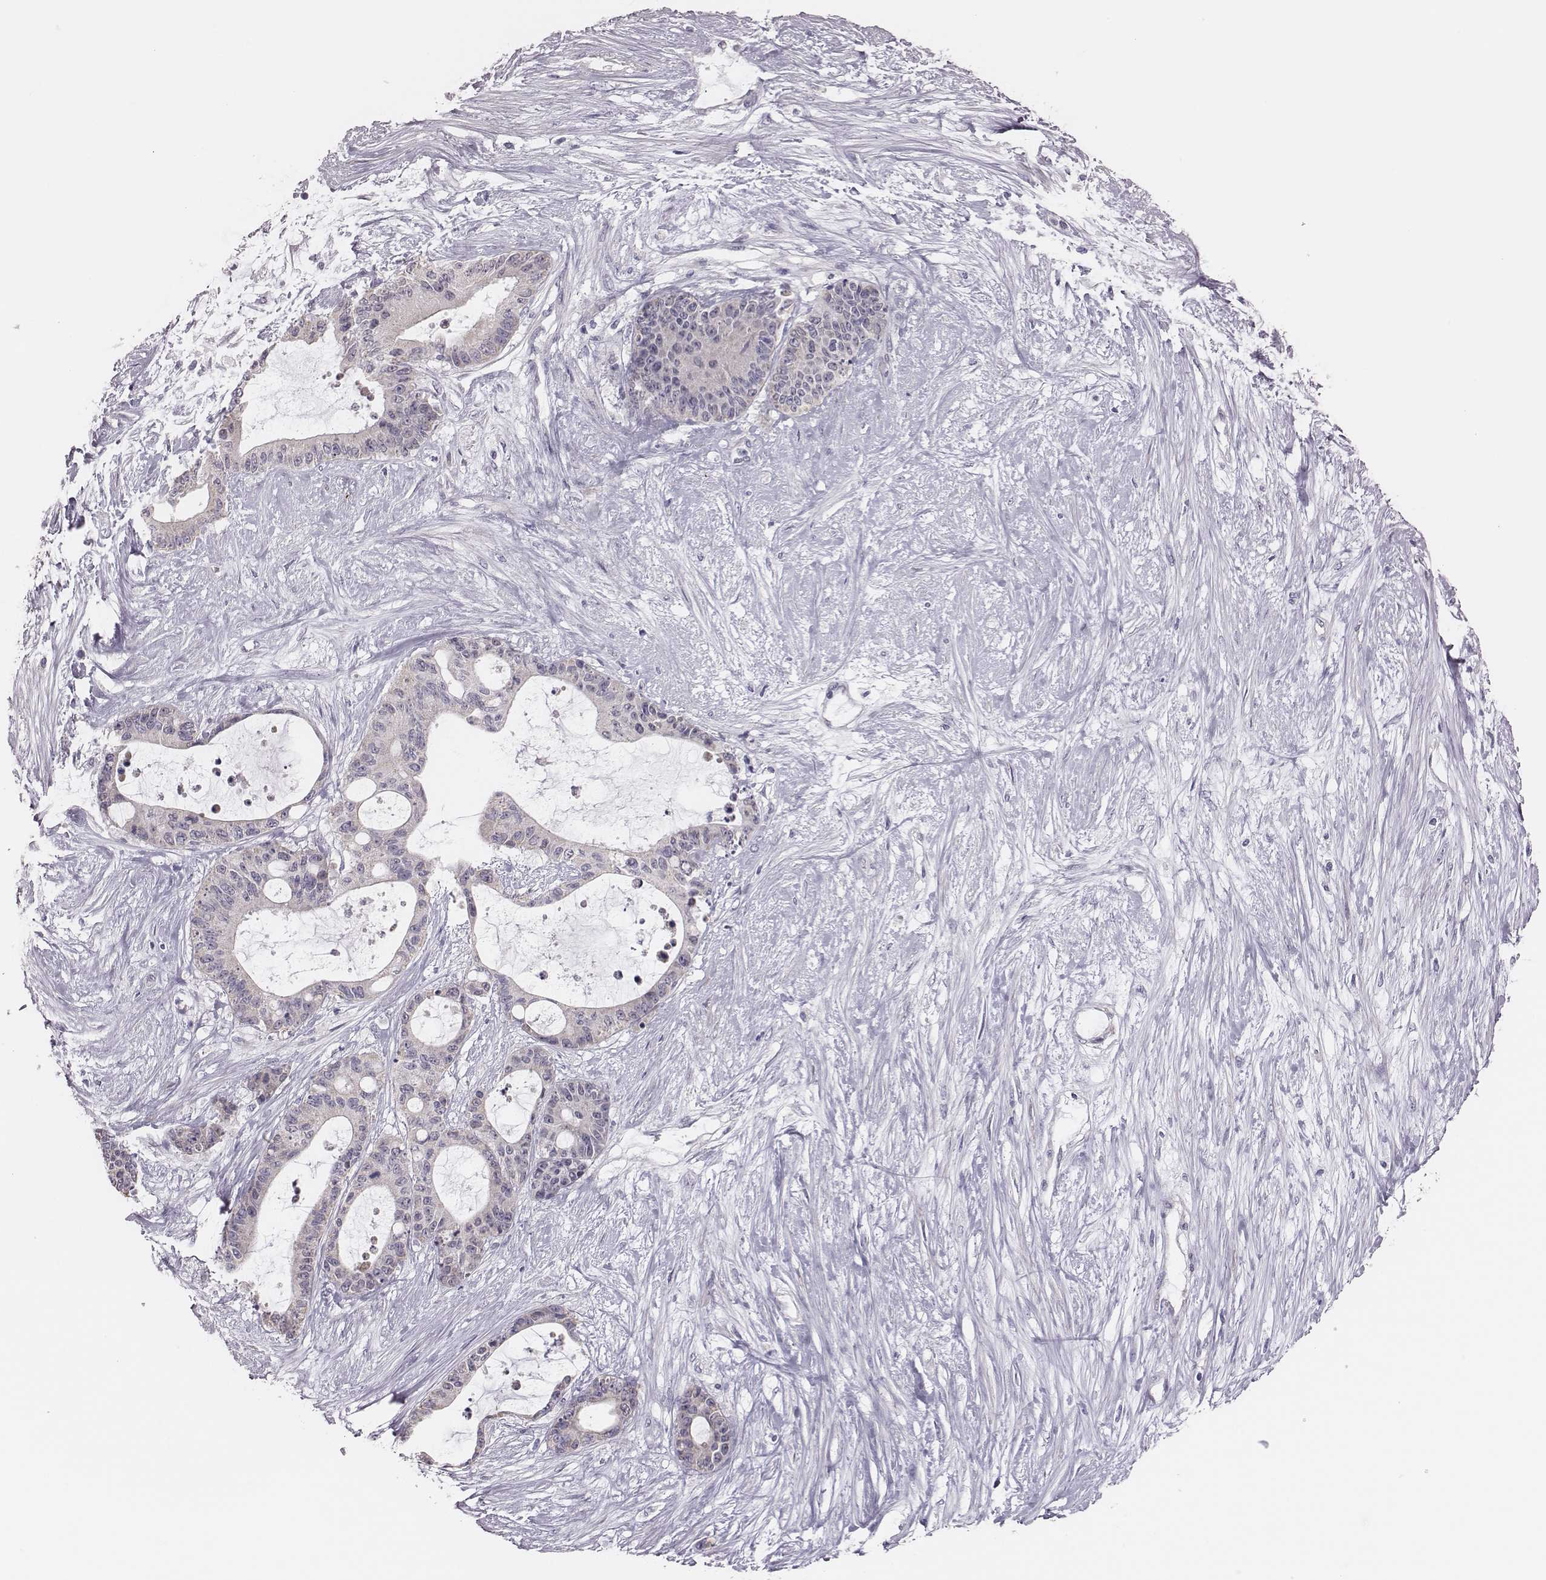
{"staining": {"intensity": "negative", "quantity": "none", "location": "none"}, "tissue": "liver cancer", "cell_type": "Tumor cells", "image_type": "cancer", "snomed": [{"axis": "morphology", "description": "Normal tissue, NOS"}, {"axis": "morphology", "description": "Cholangiocarcinoma"}, {"axis": "topography", "description": "Liver"}, {"axis": "topography", "description": "Peripheral nerve tissue"}], "caption": "The IHC histopathology image has no significant positivity in tumor cells of liver cancer tissue. (DAB (3,3'-diaminobenzidine) immunohistochemistry visualized using brightfield microscopy, high magnification).", "gene": "SCML2", "patient": {"sex": "female", "age": 73}}